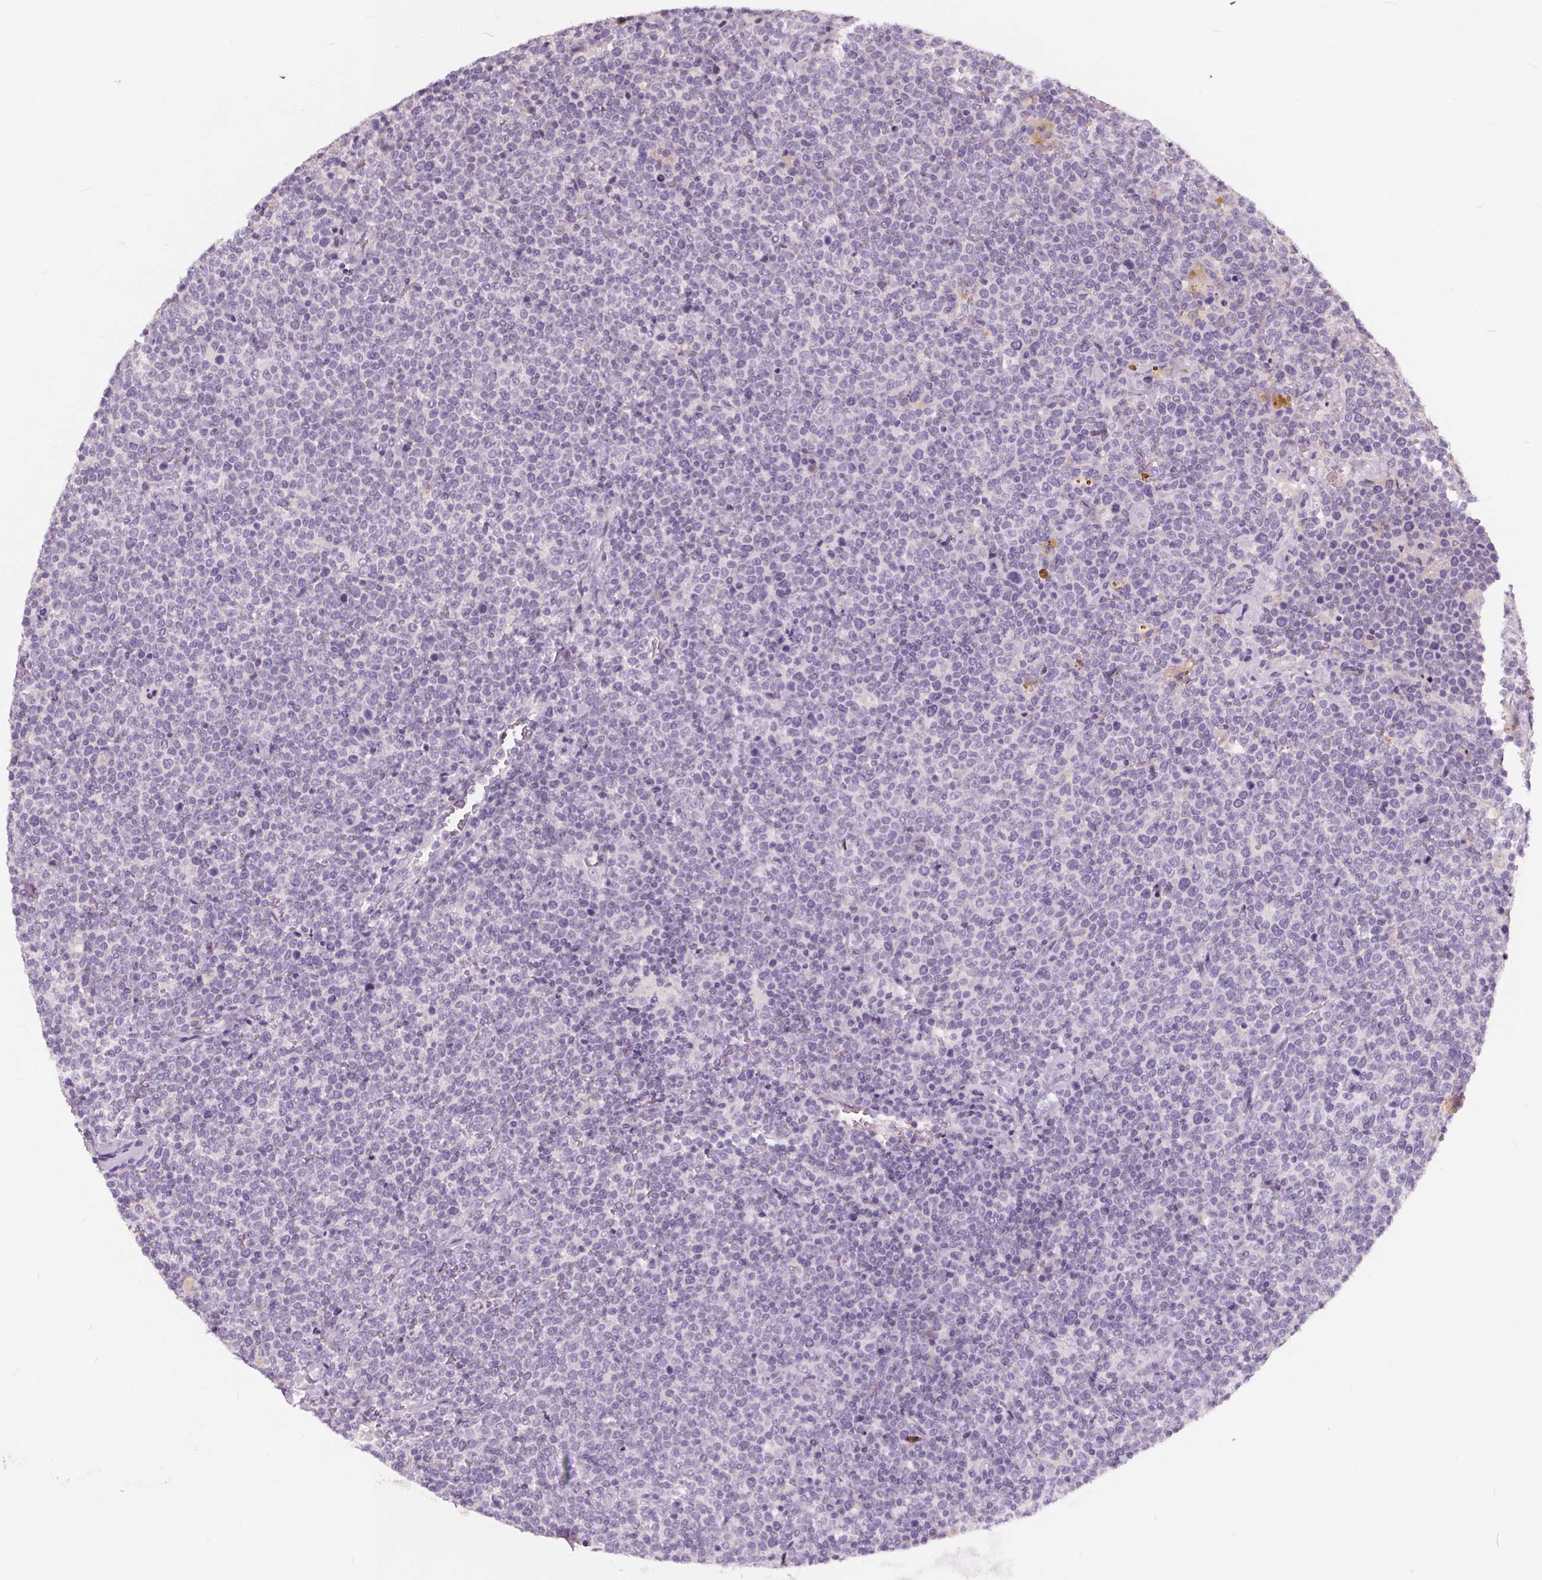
{"staining": {"intensity": "negative", "quantity": "none", "location": "none"}, "tissue": "lymphoma", "cell_type": "Tumor cells", "image_type": "cancer", "snomed": [{"axis": "morphology", "description": "Malignant lymphoma, non-Hodgkin's type, High grade"}, {"axis": "topography", "description": "Lymph node"}], "caption": "An IHC histopathology image of lymphoma is shown. There is no staining in tumor cells of lymphoma.", "gene": "PLA2G2E", "patient": {"sex": "male", "age": 61}}